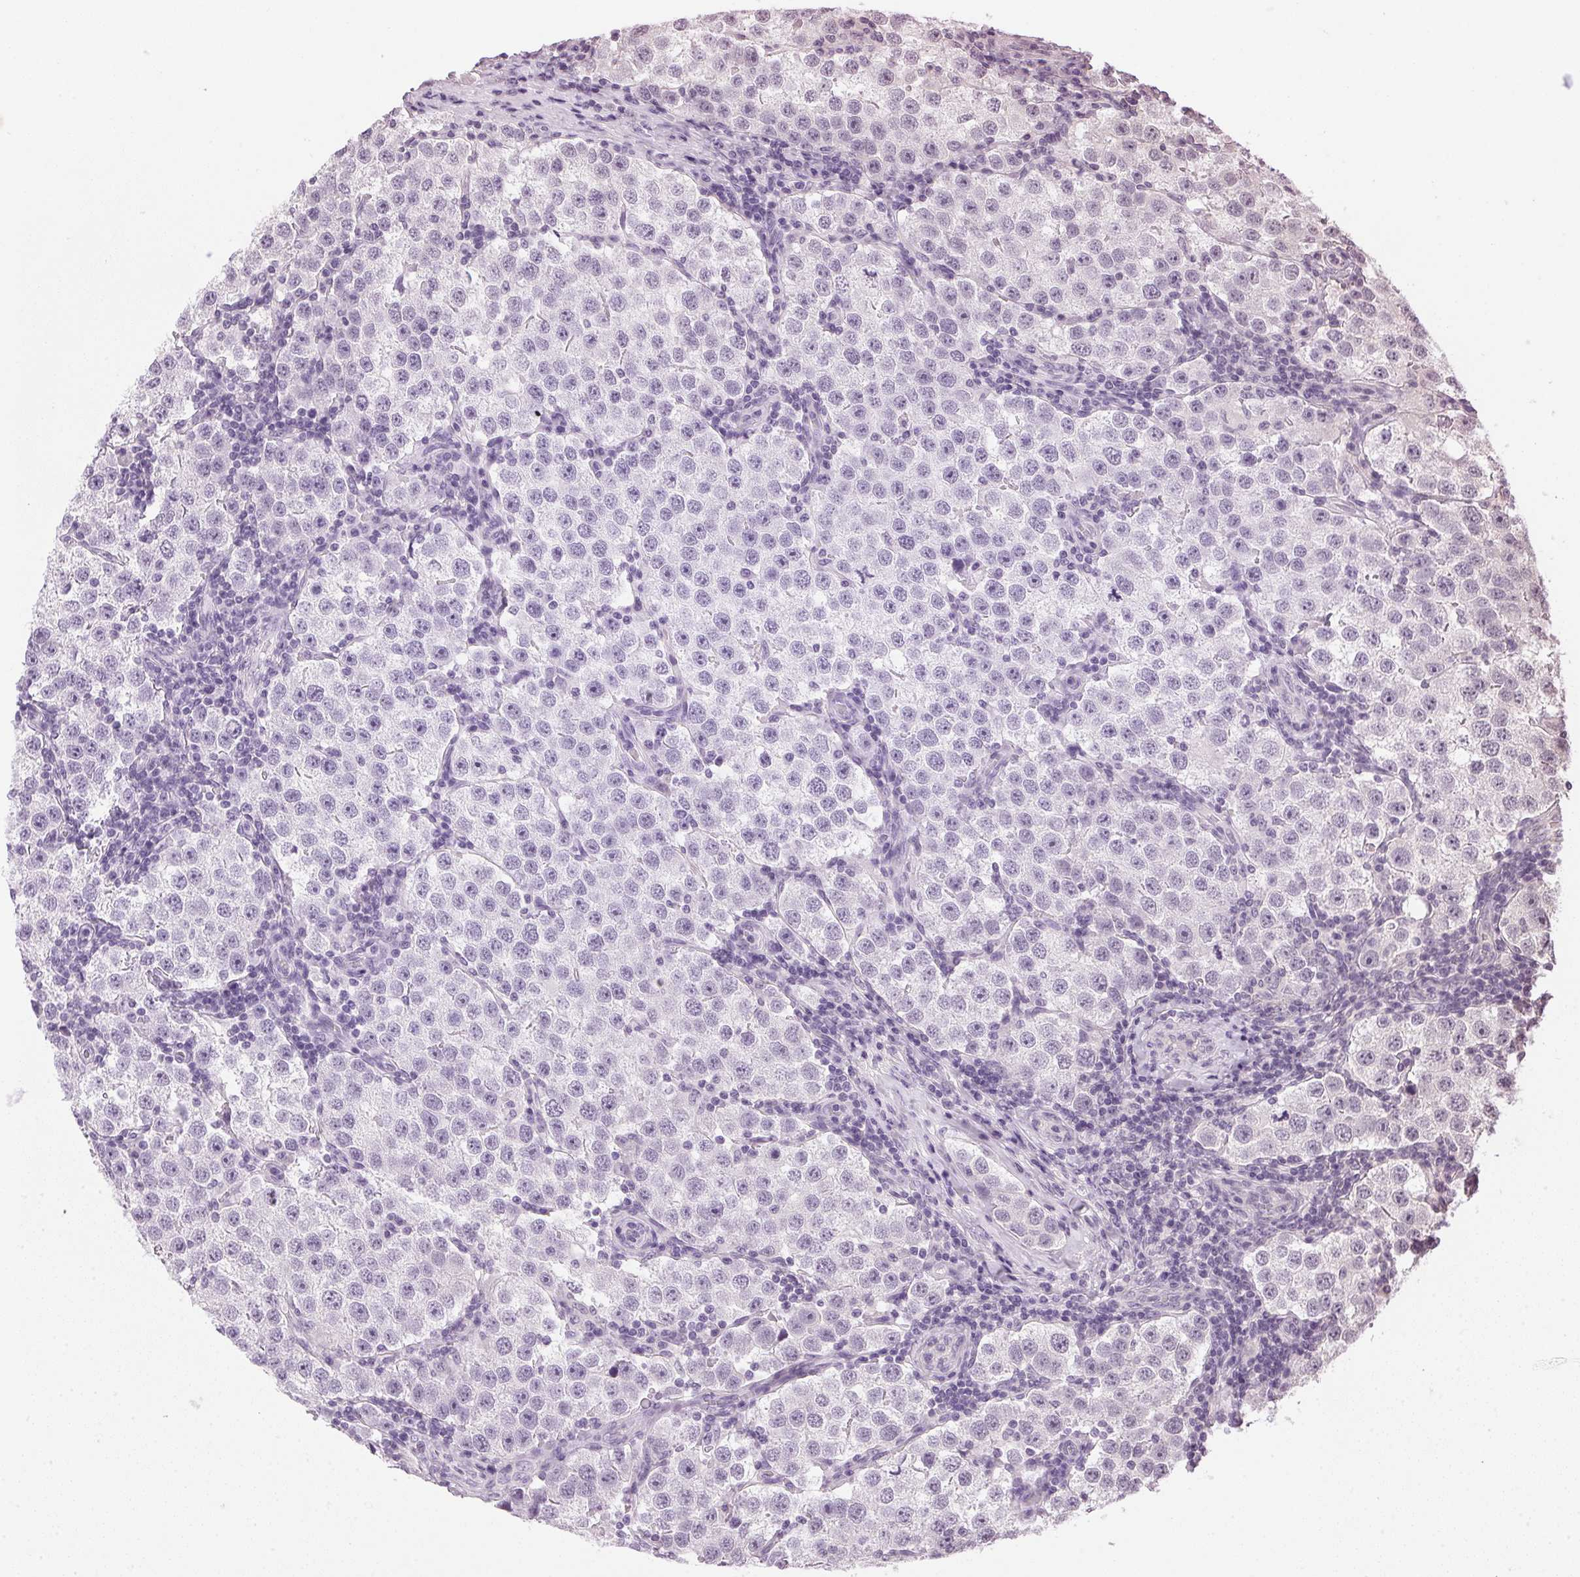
{"staining": {"intensity": "negative", "quantity": "none", "location": "none"}, "tissue": "testis cancer", "cell_type": "Tumor cells", "image_type": "cancer", "snomed": [{"axis": "morphology", "description": "Seminoma, NOS"}, {"axis": "topography", "description": "Testis"}], "caption": "High magnification brightfield microscopy of testis cancer stained with DAB (3,3'-diaminobenzidine) (brown) and counterstained with hematoxylin (blue): tumor cells show no significant expression.", "gene": "SP7", "patient": {"sex": "male", "age": 37}}